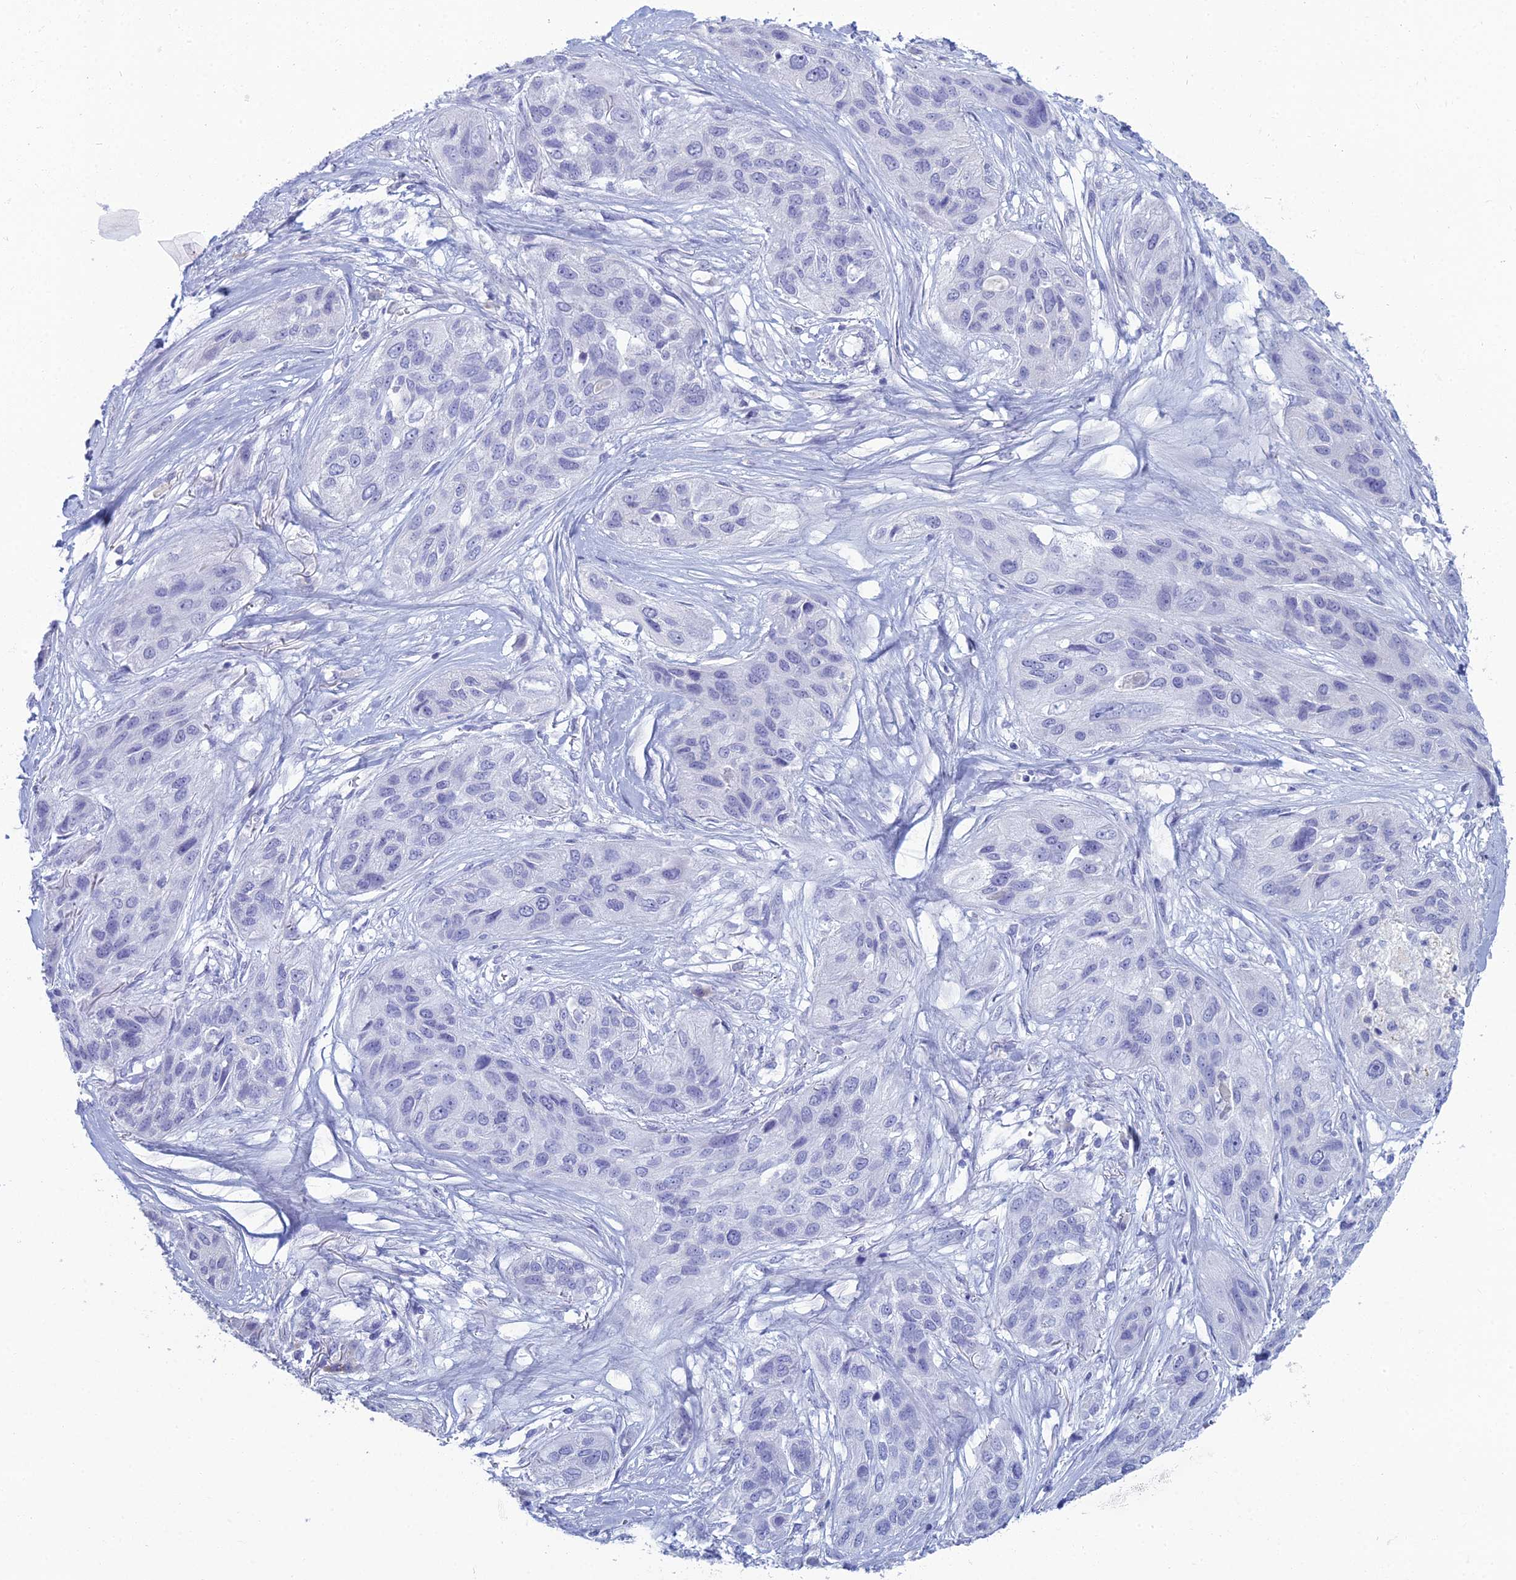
{"staining": {"intensity": "negative", "quantity": "none", "location": "none"}, "tissue": "lung cancer", "cell_type": "Tumor cells", "image_type": "cancer", "snomed": [{"axis": "morphology", "description": "Squamous cell carcinoma, NOS"}, {"axis": "topography", "description": "Lung"}], "caption": "High magnification brightfield microscopy of squamous cell carcinoma (lung) stained with DAB (3,3'-diaminobenzidine) (brown) and counterstained with hematoxylin (blue): tumor cells show no significant expression.", "gene": "MUC13", "patient": {"sex": "female", "age": 70}}